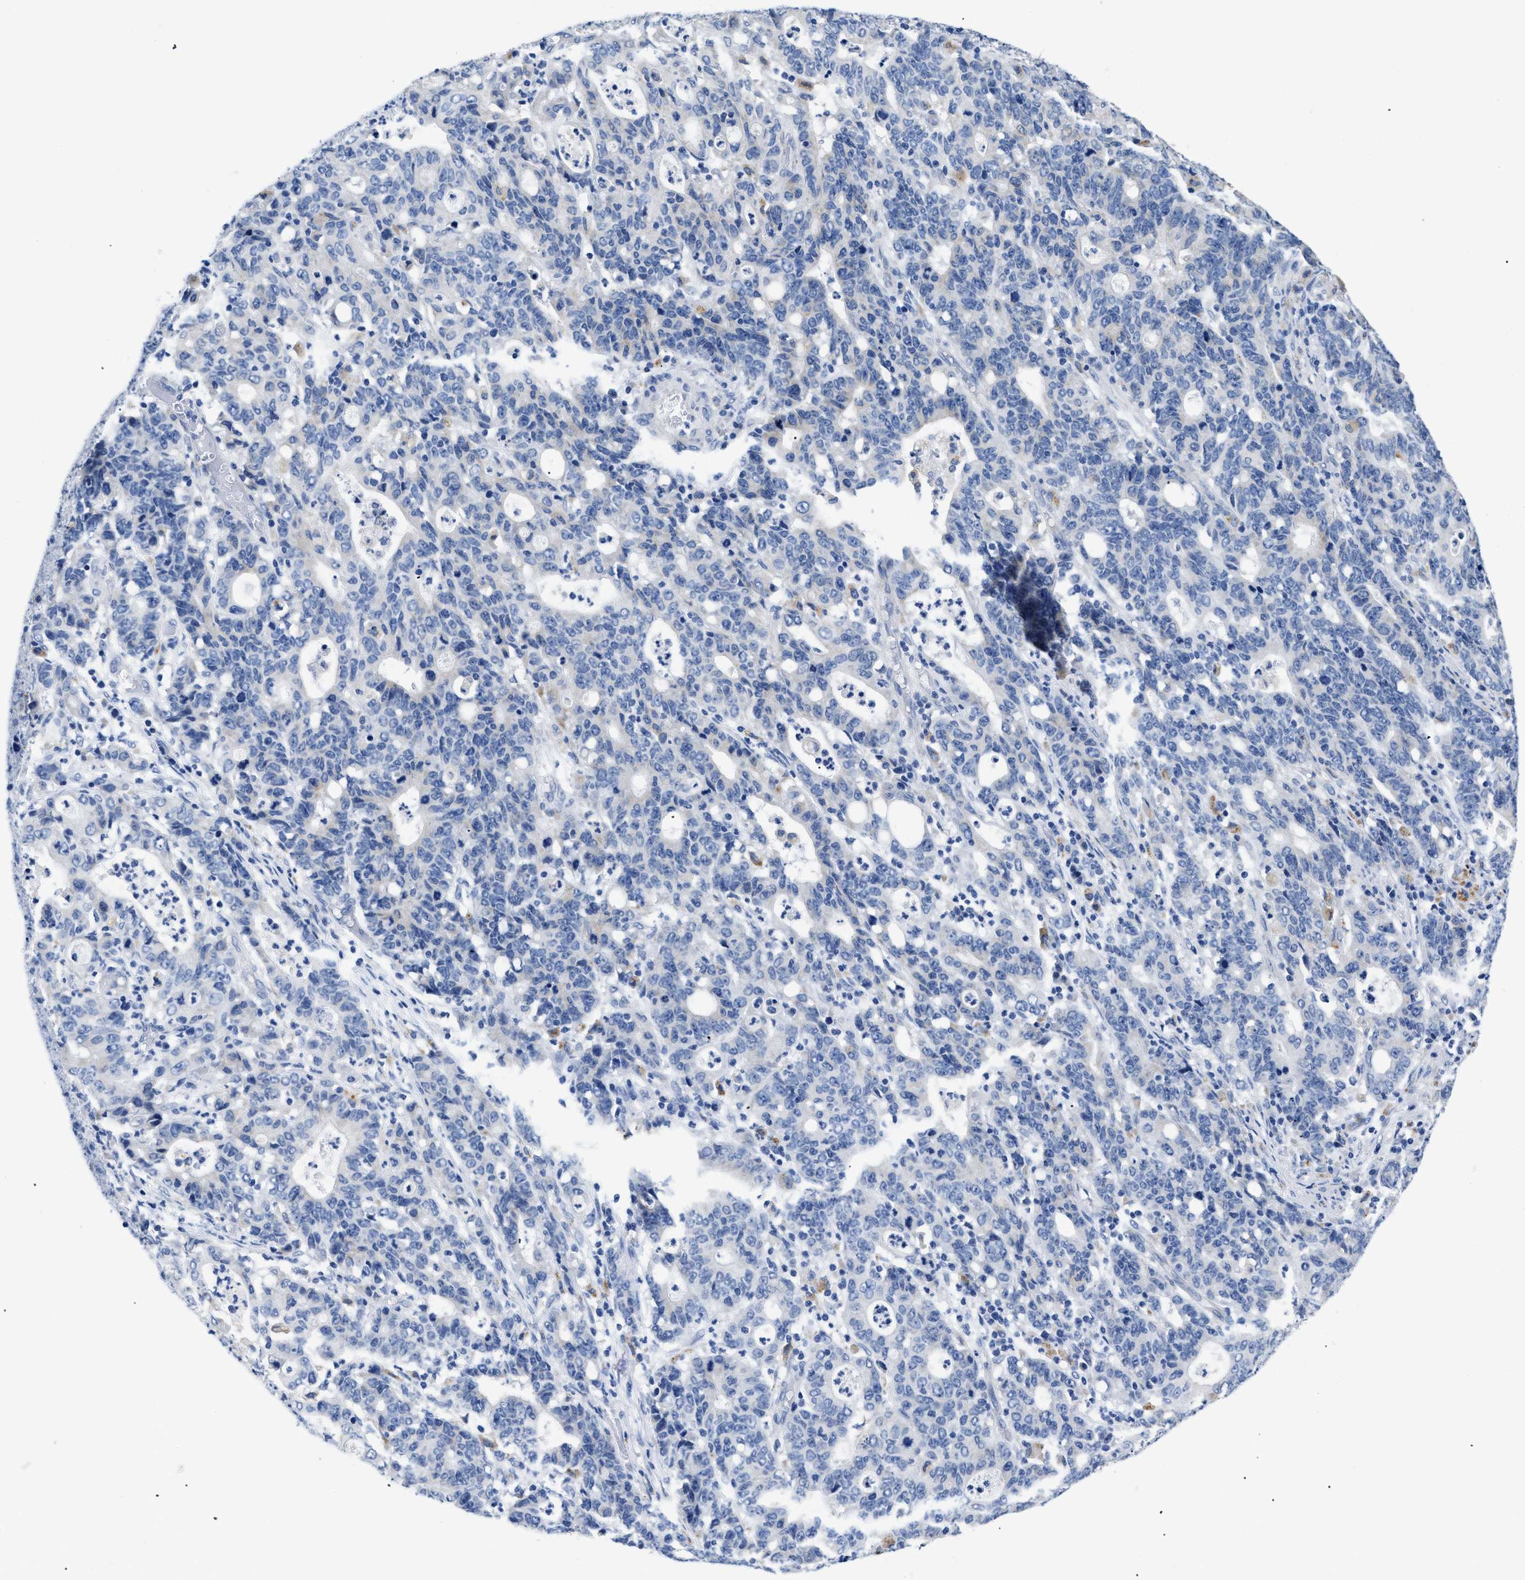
{"staining": {"intensity": "negative", "quantity": "none", "location": "none"}, "tissue": "stomach cancer", "cell_type": "Tumor cells", "image_type": "cancer", "snomed": [{"axis": "morphology", "description": "Adenocarcinoma, NOS"}, {"axis": "topography", "description": "Stomach, upper"}], "caption": "Adenocarcinoma (stomach) was stained to show a protein in brown. There is no significant positivity in tumor cells.", "gene": "APOBEC2", "patient": {"sex": "male", "age": 69}}